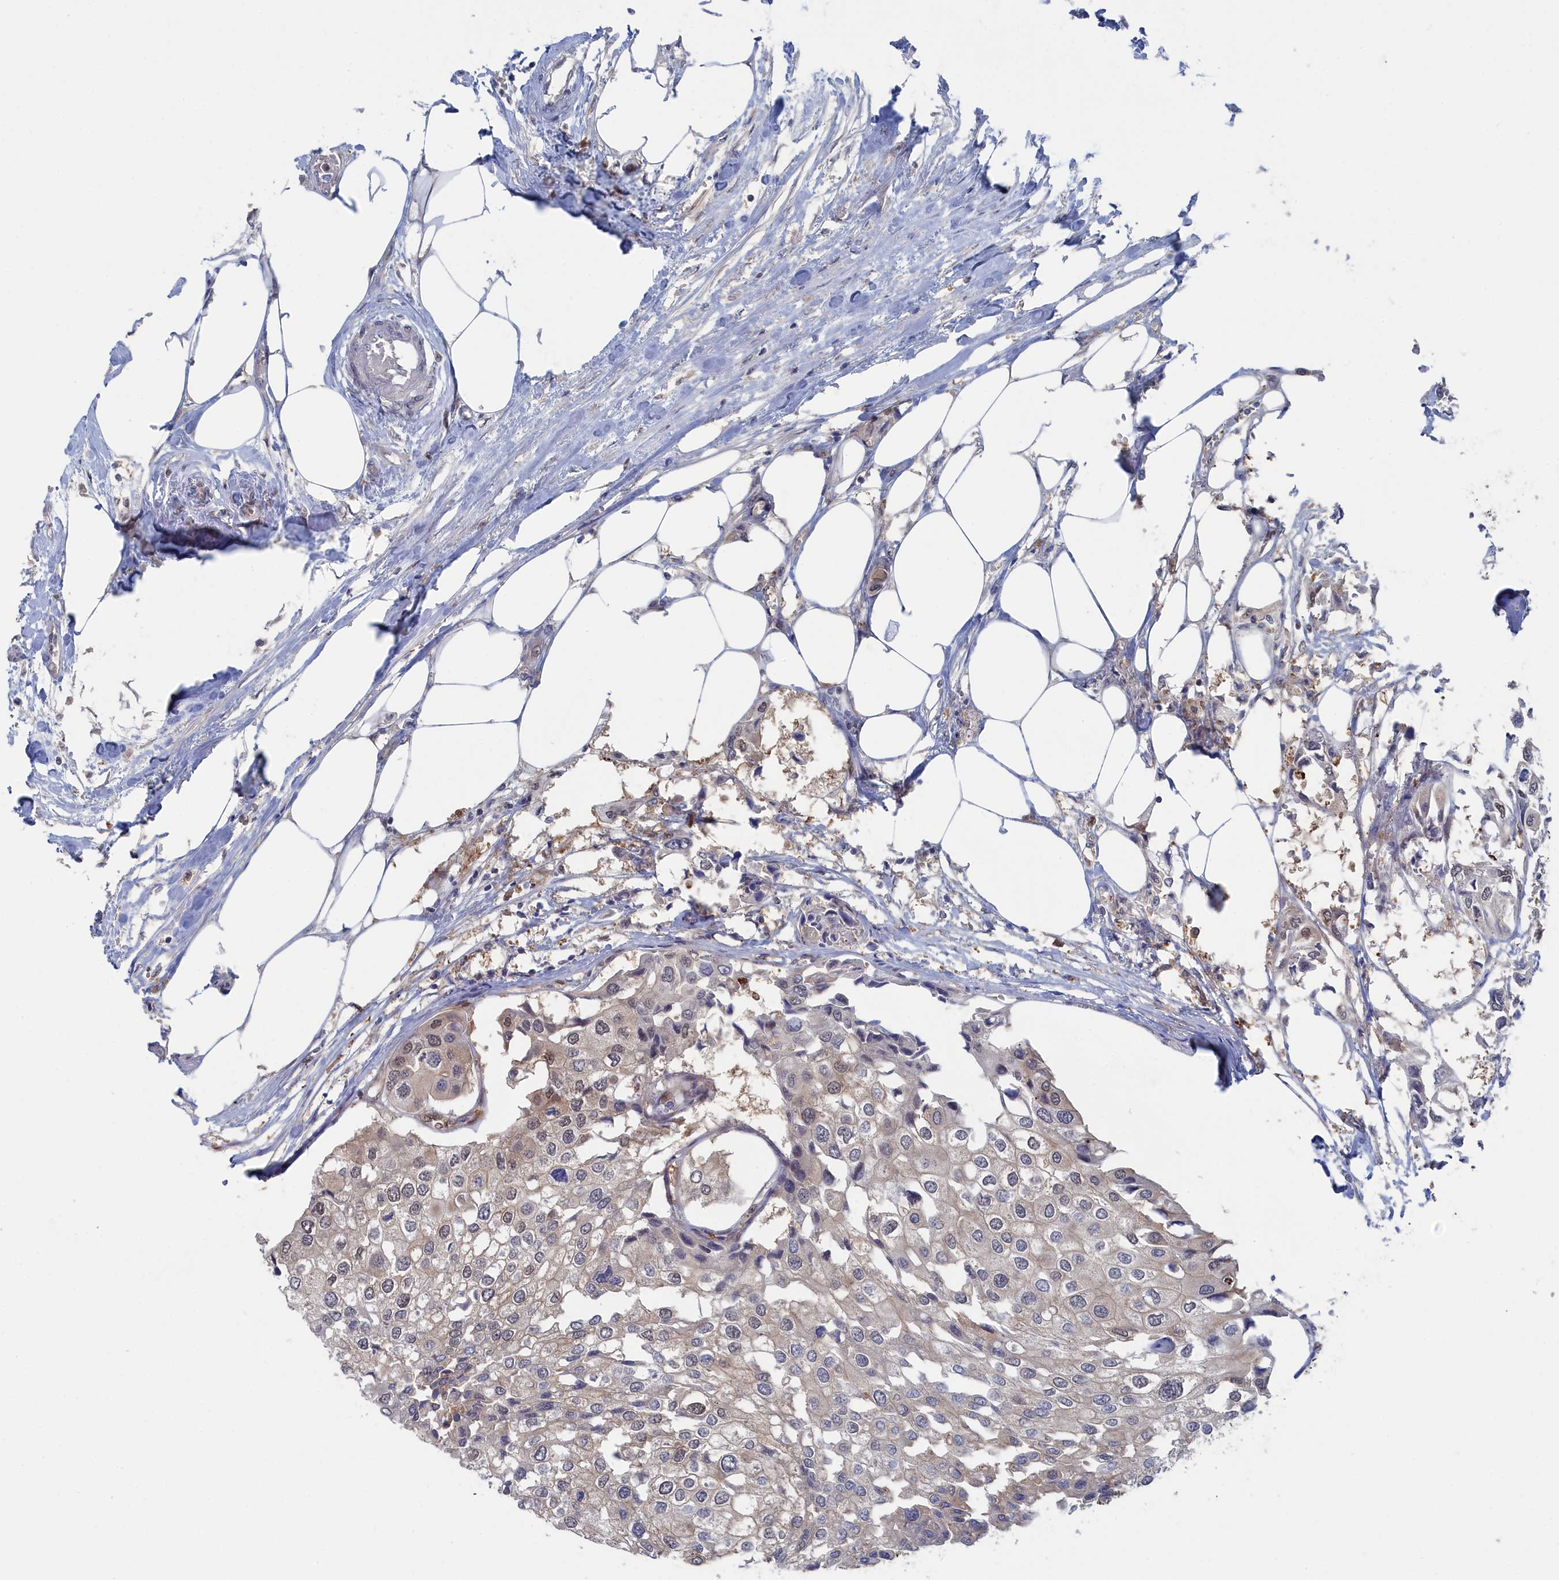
{"staining": {"intensity": "weak", "quantity": "<25%", "location": "nuclear"}, "tissue": "urothelial cancer", "cell_type": "Tumor cells", "image_type": "cancer", "snomed": [{"axis": "morphology", "description": "Urothelial carcinoma, High grade"}, {"axis": "topography", "description": "Urinary bladder"}], "caption": "Urothelial cancer was stained to show a protein in brown. There is no significant expression in tumor cells. (Immunohistochemistry (ihc), brightfield microscopy, high magnification).", "gene": "IRGQ", "patient": {"sex": "male", "age": 64}}